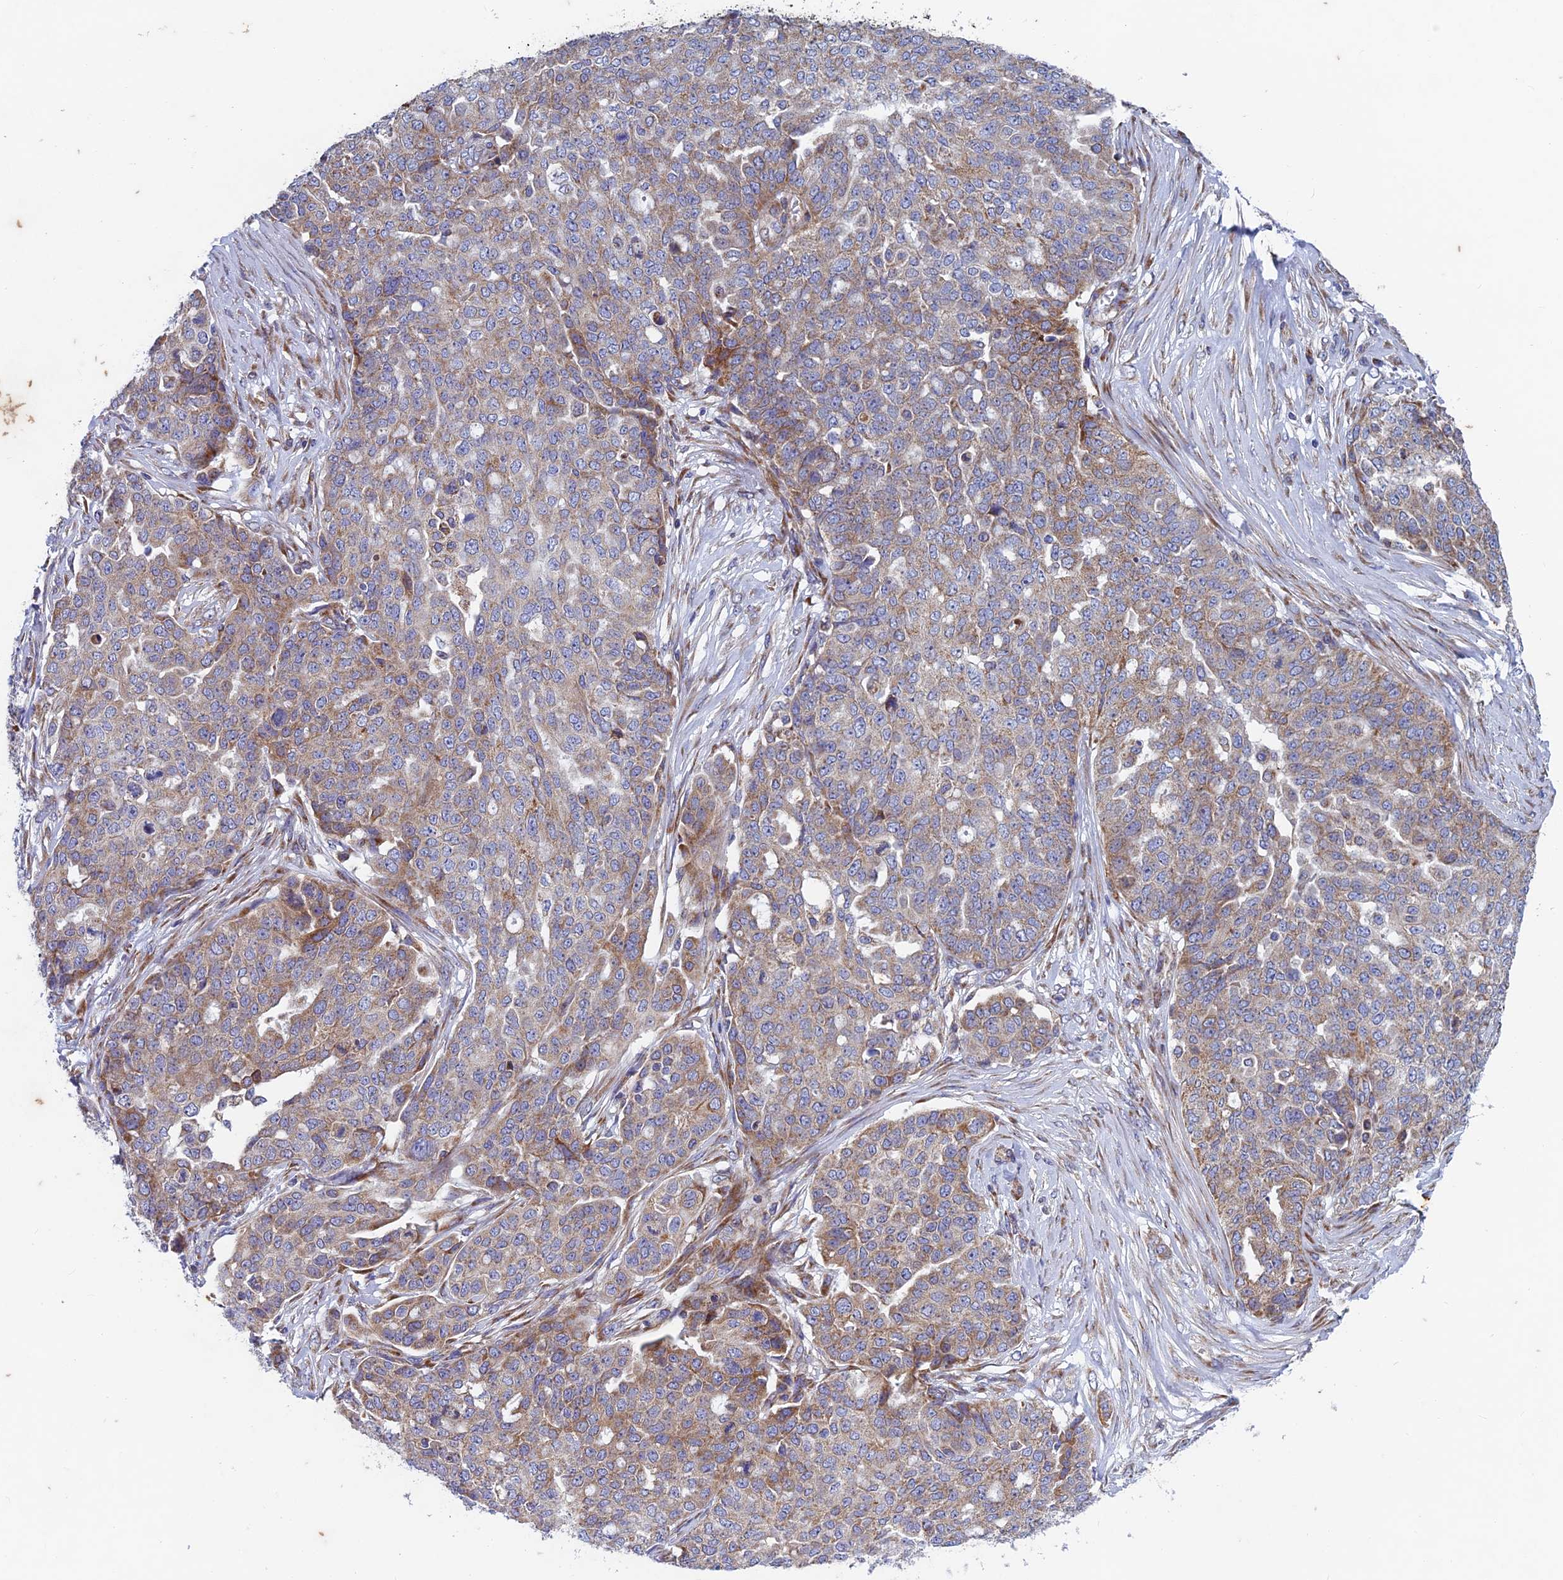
{"staining": {"intensity": "weak", "quantity": "25%-75%", "location": "cytoplasmic/membranous"}, "tissue": "ovarian cancer", "cell_type": "Tumor cells", "image_type": "cancer", "snomed": [{"axis": "morphology", "description": "Cystadenocarcinoma, serous, NOS"}, {"axis": "topography", "description": "Soft tissue"}, {"axis": "topography", "description": "Ovary"}], "caption": "Human ovarian cancer stained with a brown dye exhibits weak cytoplasmic/membranous positive staining in approximately 25%-75% of tumor cells.", "gene": "AP4S1", "patient": {"sex": "female", "age": 57}}